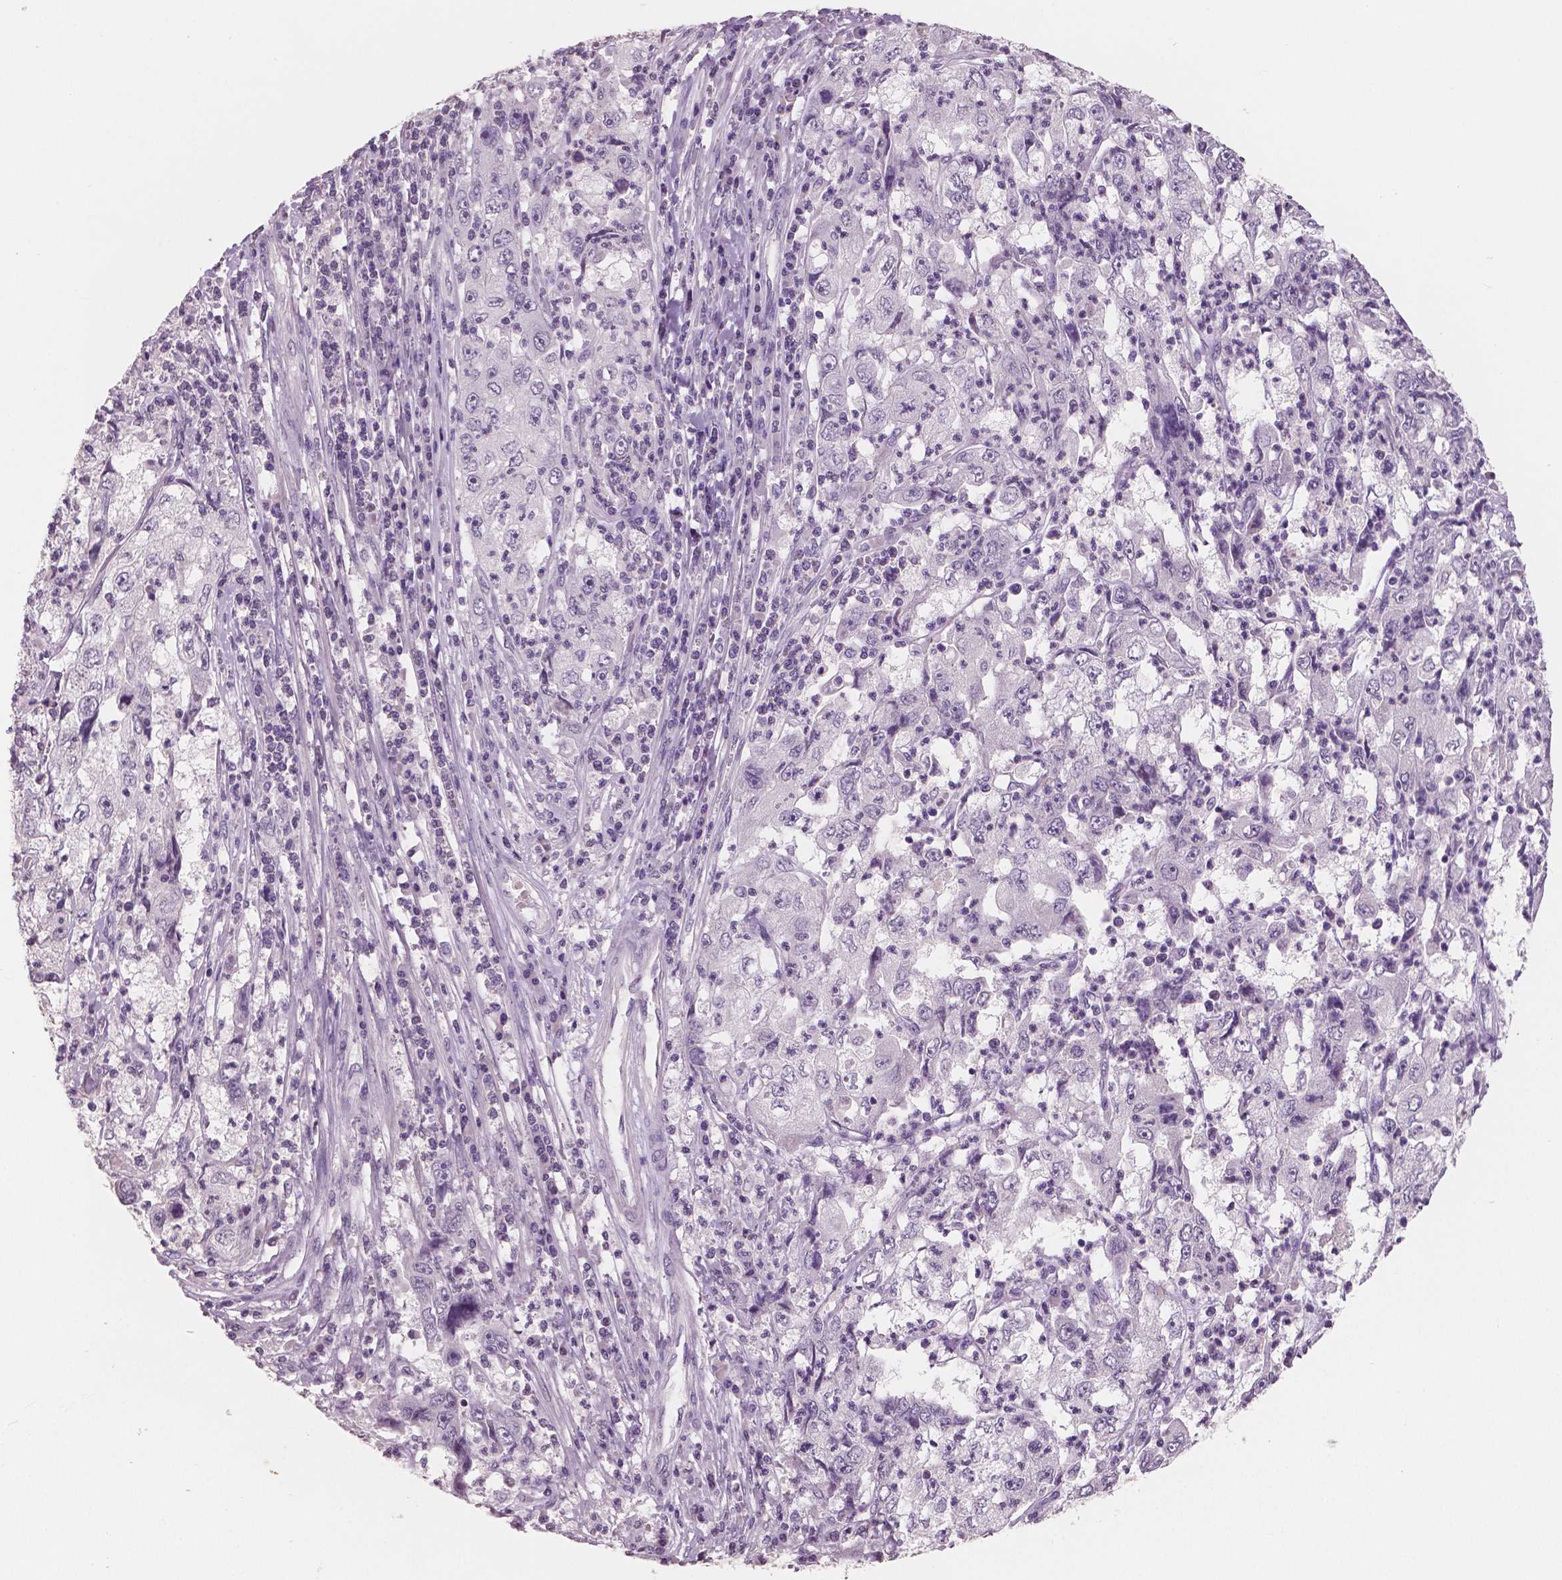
{"staining": {"intensity": "negative", "quantity": "none", "location": "none"}, "tissue": "cervical cancer", "cell_type": "Tumor cells", "image_type": "cancer", "snomed": [{"axis": "morphology", "description": "Squamous cell carcinoma, NOS"}, {"axis": "topography", "description": "Cervix"}], "caption": "Immunohistochemical staining of cervical cancer (squamous cell carcinoma) demonstrates no significant expression in tumor cells.", "gene": "NECAB1", "patient": {"sex": "female", "age": 36}}